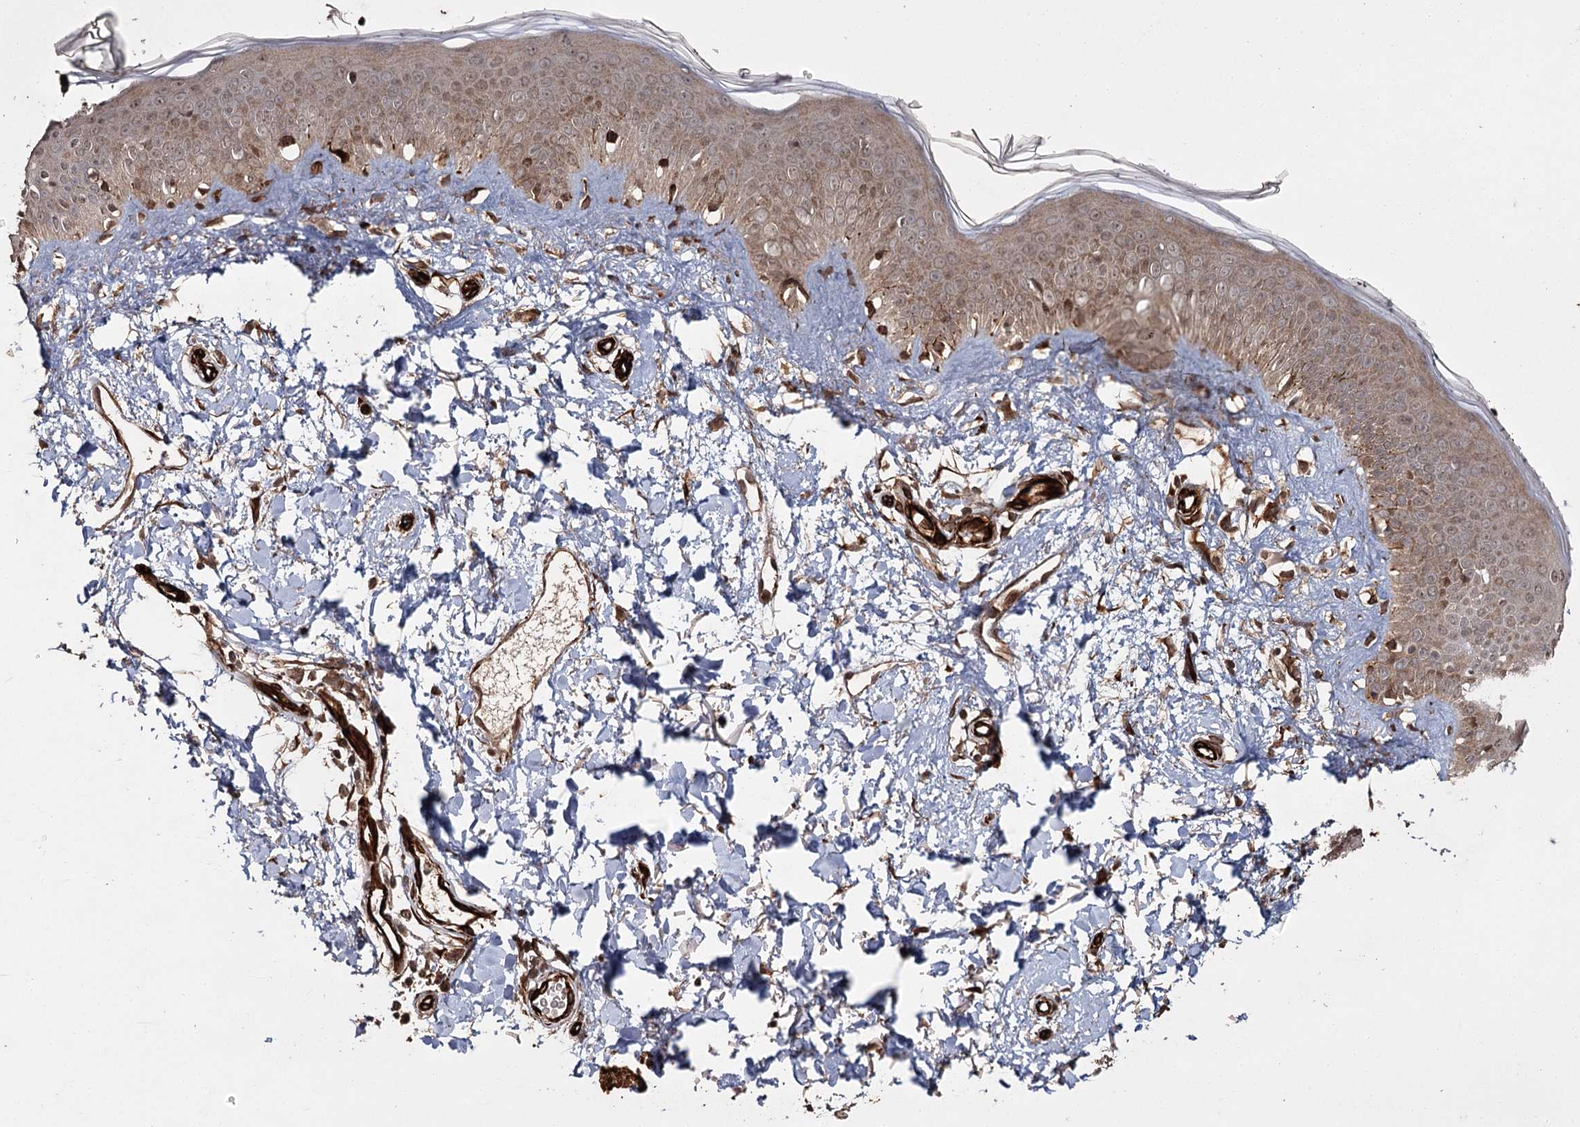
{"staining": {"intensity": "strong", "quantity": ">75%", "location": "cytoplasmic/membranous"}, "tissue": "skin", "cell_type": "Fibroblasts", "image_type": "normal", "snomed": [{"axis": "morphology", "description": "Normal tissue, NOS"}, {"axis": "topography", "description": "Skin"}], "caption": "Fibroblasts reveal high levels of strong cytoplasmic/membranous positivity in approximately >75% of cells in normal skin.", "gene": "RPAP3", "patient": {"sex": "female", "age": 58}}